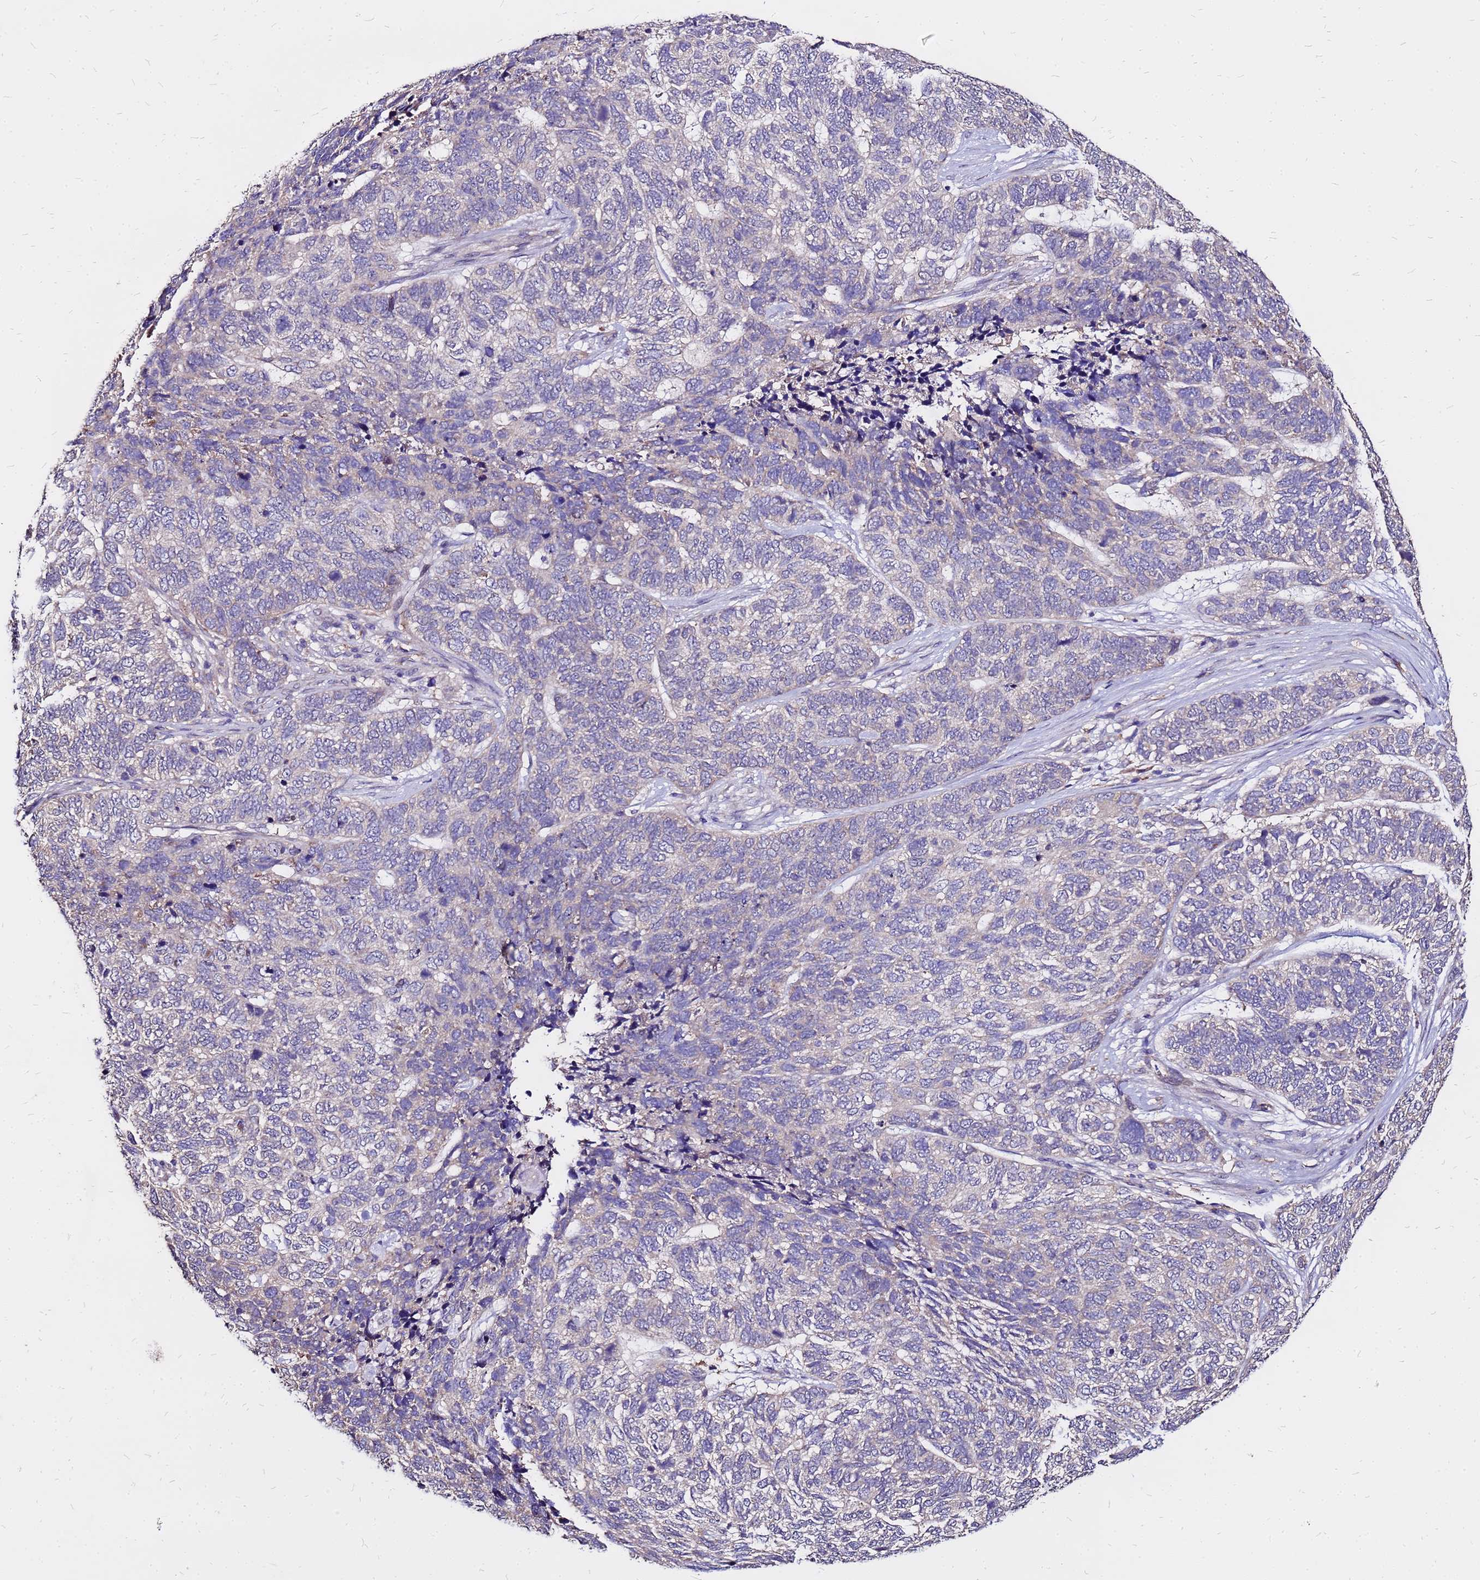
{"staining": {"intensity": "negative", "quantity": "none", "location": "none"}, "tissue": "skin cancer", "cell_type": "Tumor cells", "image_type": "cancer", "snomed": [{"axis": "morphology", "description": "Basal cell carcinoma"}, {"axis": "topography", "description": "Skin"}], "caption": "Tumor cells show no significant staining in skin basal cell carcinoma.", "gene": "ARHGEF5", "patient": {"sex": "female", "age": 65}}